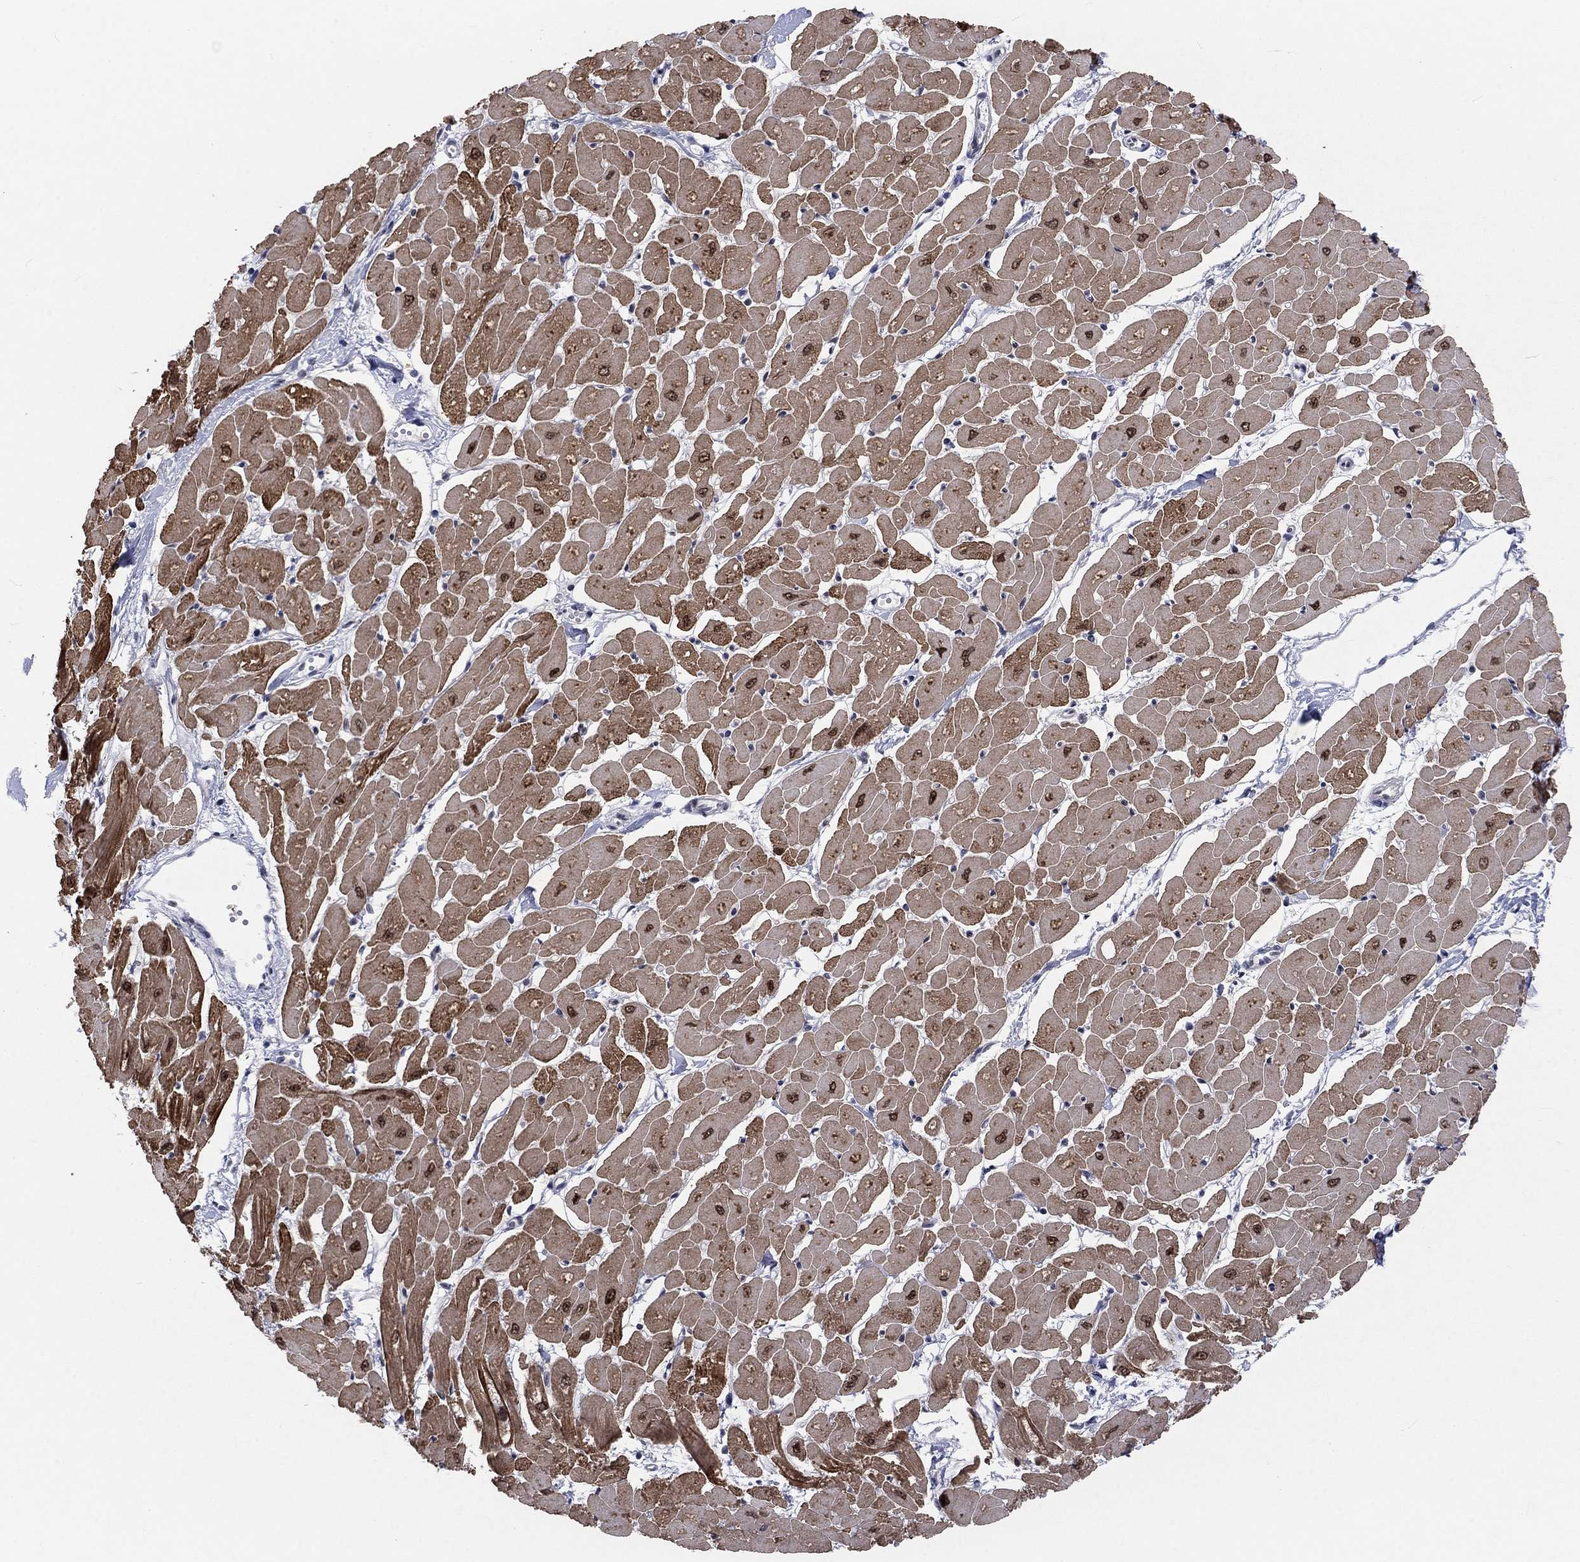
{"staining": {"intensity": "moderate", "quantity": ">75%", "location": "cytoplasmic/membranous"}, "tissue": "heart muscle", "cell_type": "Cardiomyocytes", "image_type": "normal", "snomed": [{"axis": "morphology", "description": "Normal tissue, NOS"}, {"axis": "topography", "description": "Heart"}], "caption": "A high-resolution micrograph shows IHC staining of normal heart muscle, which displays moderate cytoplasmic/membranous positivity in approximately >75% of cardiomyocytes.", "gene": "FYTTD1", "patient": {"sex": "male", "age": 57}}